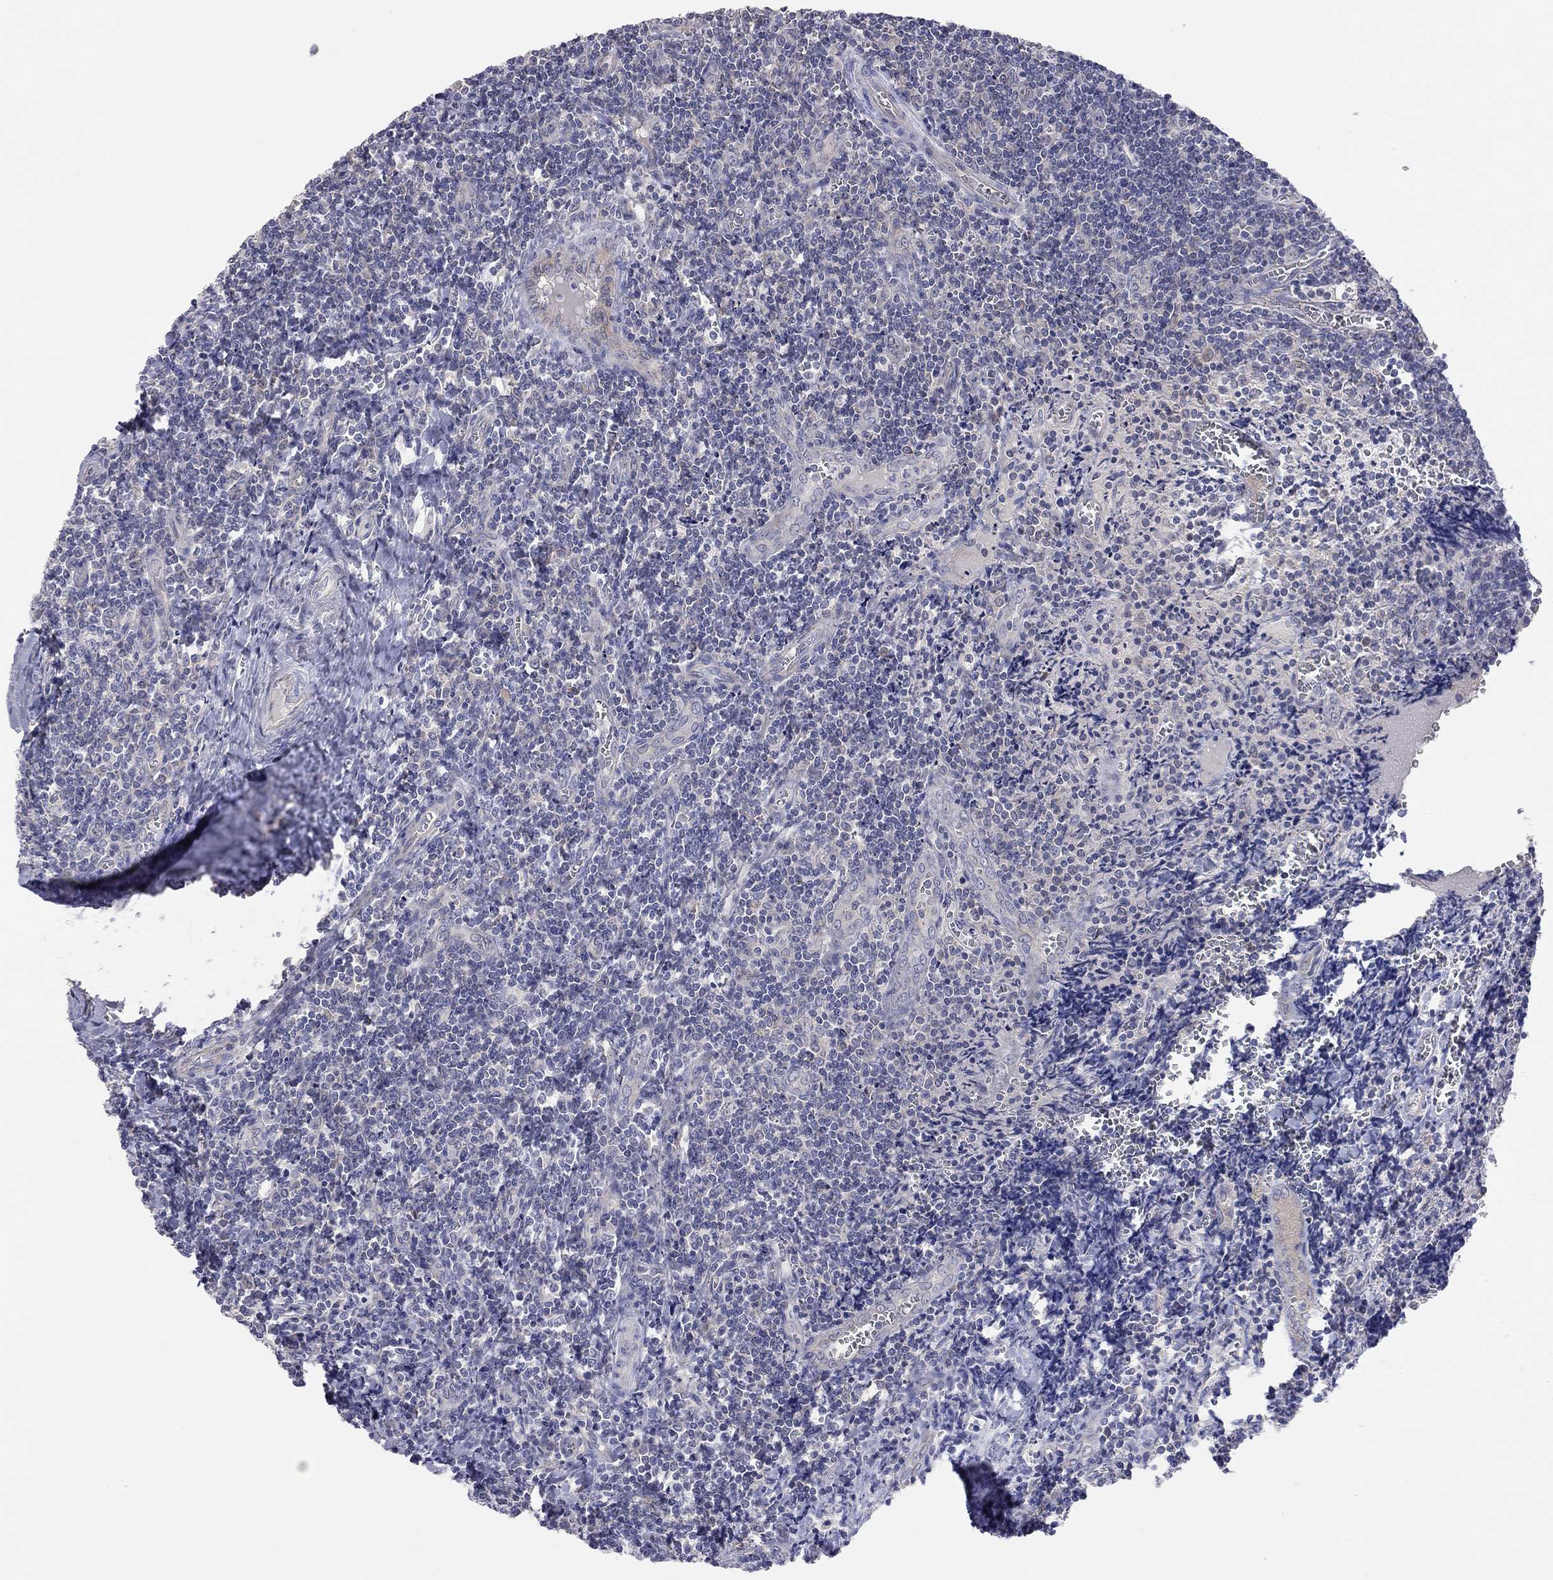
{"staining": {"intensity": "negative", "quantity": "none", "location": "none"}, "tissue": "tonsil", "cell_type": "Germinal center cells", "image_type": "normal", "snomed": [{"axis": "morphology", "description": "Normal tissue, NOS"}, {"axis": "morphology", "description": "Inflammation, NOS"}, {"axis": "topography", "description": "Tonsil"}], "caption": "Germinal center cells are negative for protein expression in benign human tonsil. (DAB (3,3'-diaminobenzidine) immunohistochemistry (IHC), high magnification).", "gene": "KCNB1", "patient": {"sex": "female", "age": 31}}